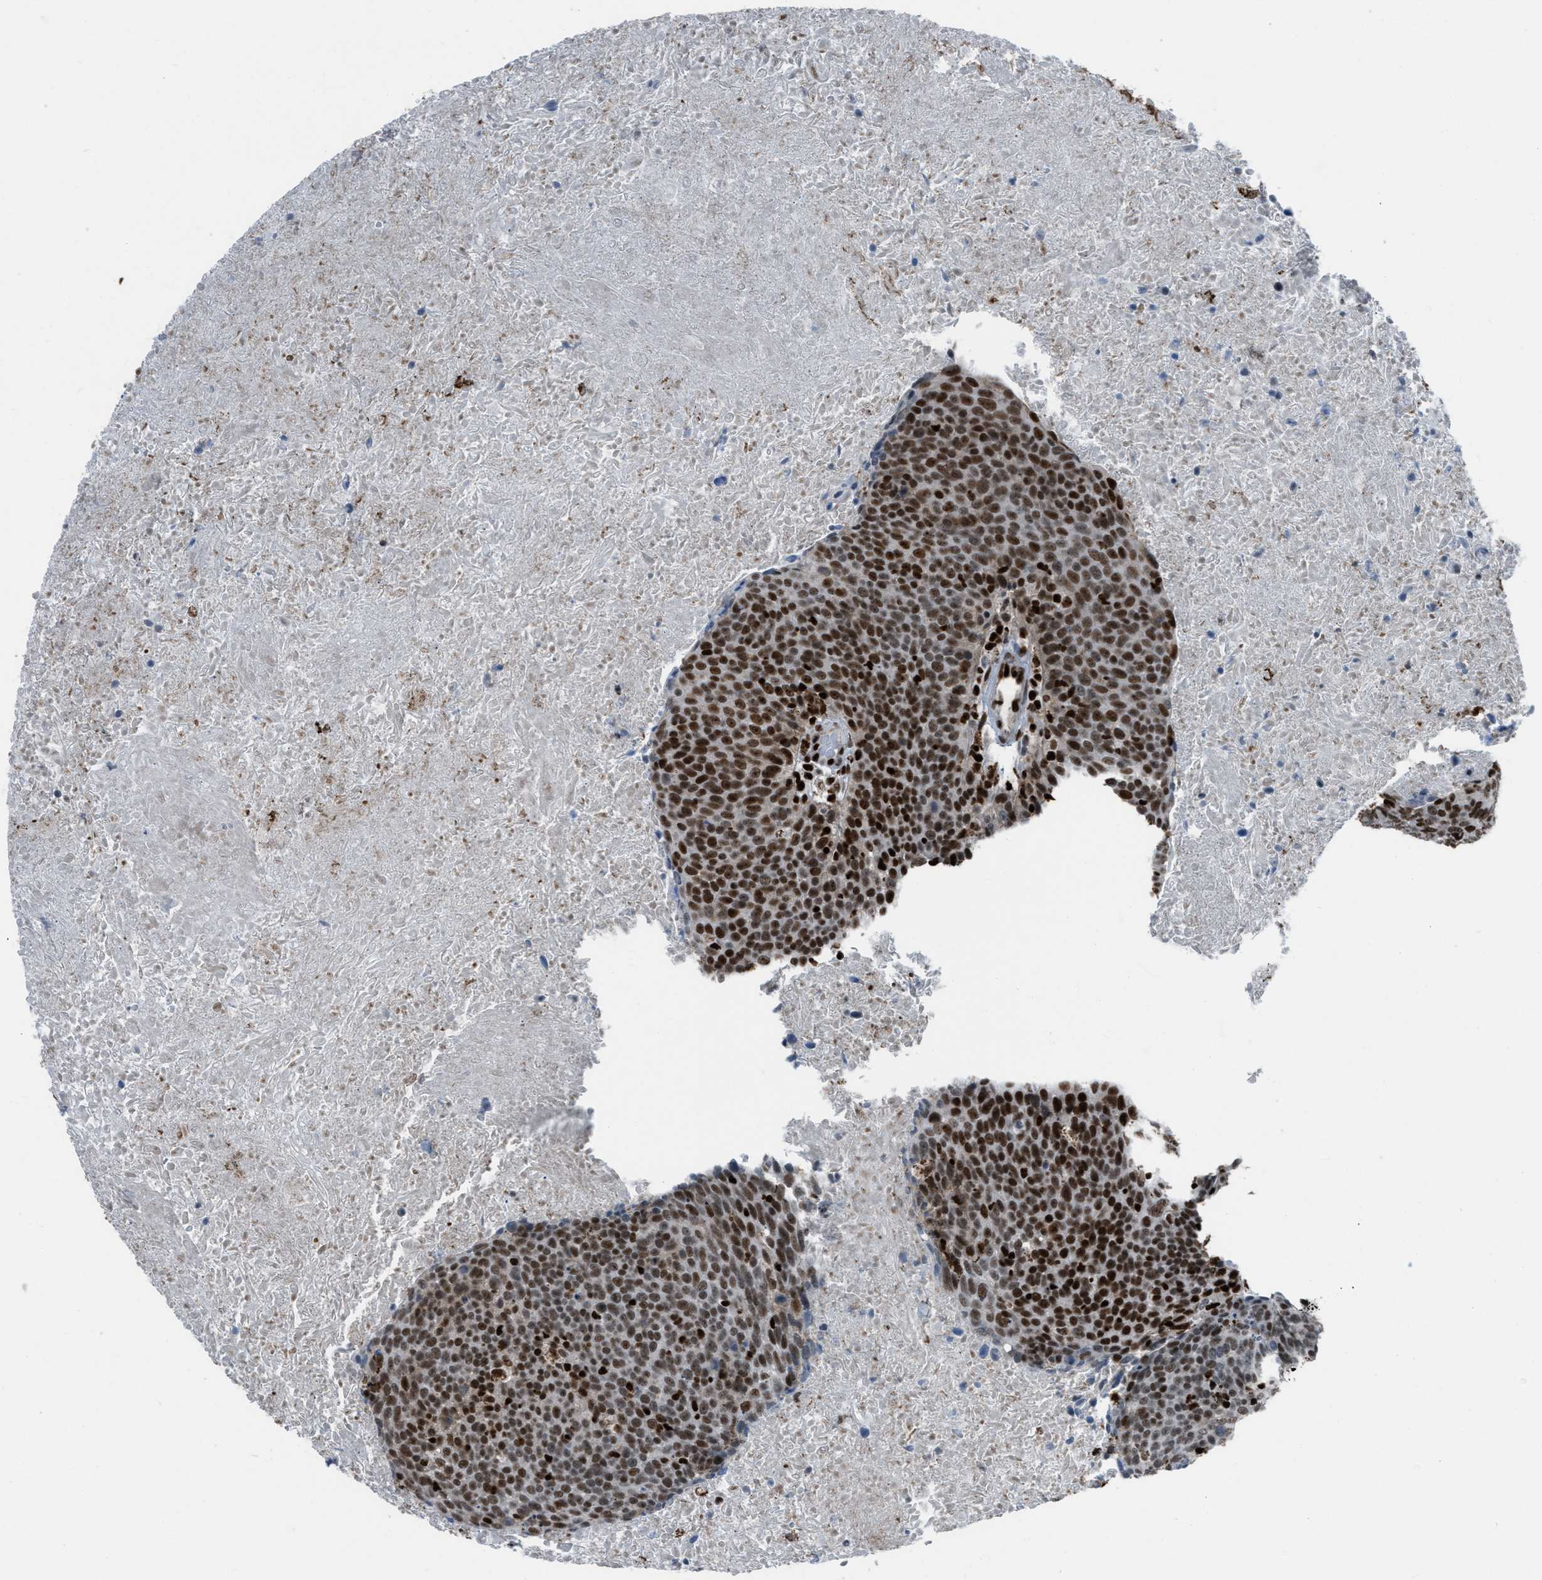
{"staining": {"intensity": "strong", "quantity": ">75%", "location": "nuclear"}, "tissue": "head and neck cancer", "cell_type": "Tumor cells", "image_type": "cancer", "snomed": [{"axis": "morphology", "description": "Squamous cell carcinoma, NOS"}, {"axis": "morphology", "description": "Squamous cell carcinoma, metastatic, NOS"}, {"axis": "topography", "description": "Lymph node"}, {"axis": "topography", "description": "Head-Neck"}], "caption": "This is an image of IHC staining of head and neck metastatic squamous cell carcinoma, which shows strong expression in the nuclear of tumor cells.", "gene": "SLFN5", "patient": {"sex": "male", "age": 62}}